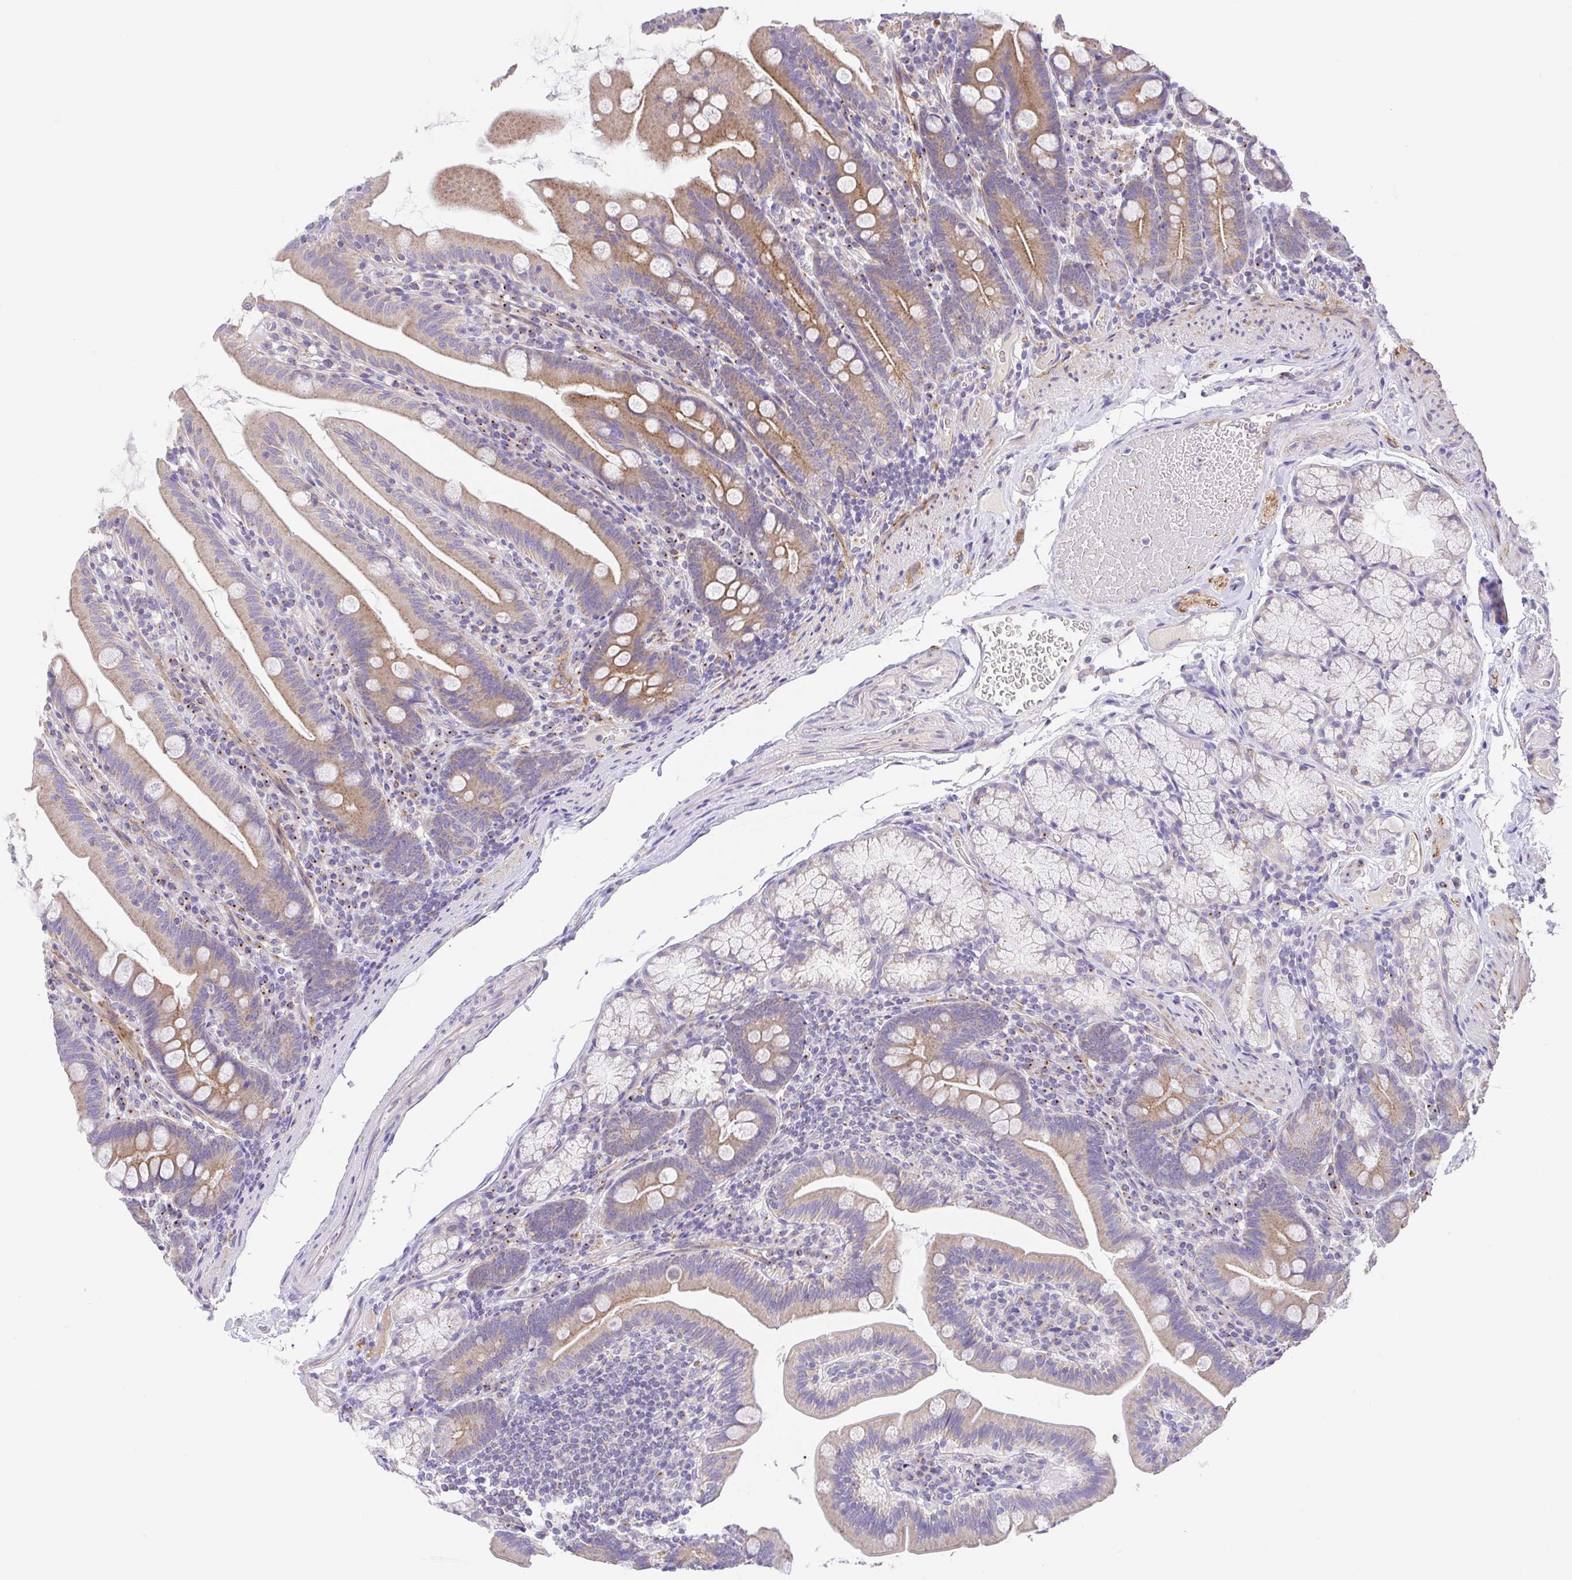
{"staining": {"intensity": "weak", "quantity": "25%-75%", "location": "cytoplasmic/membranous"}, "tissue": "duodenum", "cell_type": "Glandular cells", "image_type": "normal", "snomed": [{"axis": "morphology", "description": "Normal tissue, NOS"}, {"axis": "topography", "description": "Duodenum"}], "caption": "Normal duodenum demonstrates weak cytoplasmic/membranous staining in about 25%-75% of glandular cells, visualized by immunohistochemistry.", "gene": "SLC13A1", "patient": {"sex": "female", "age": 67}}